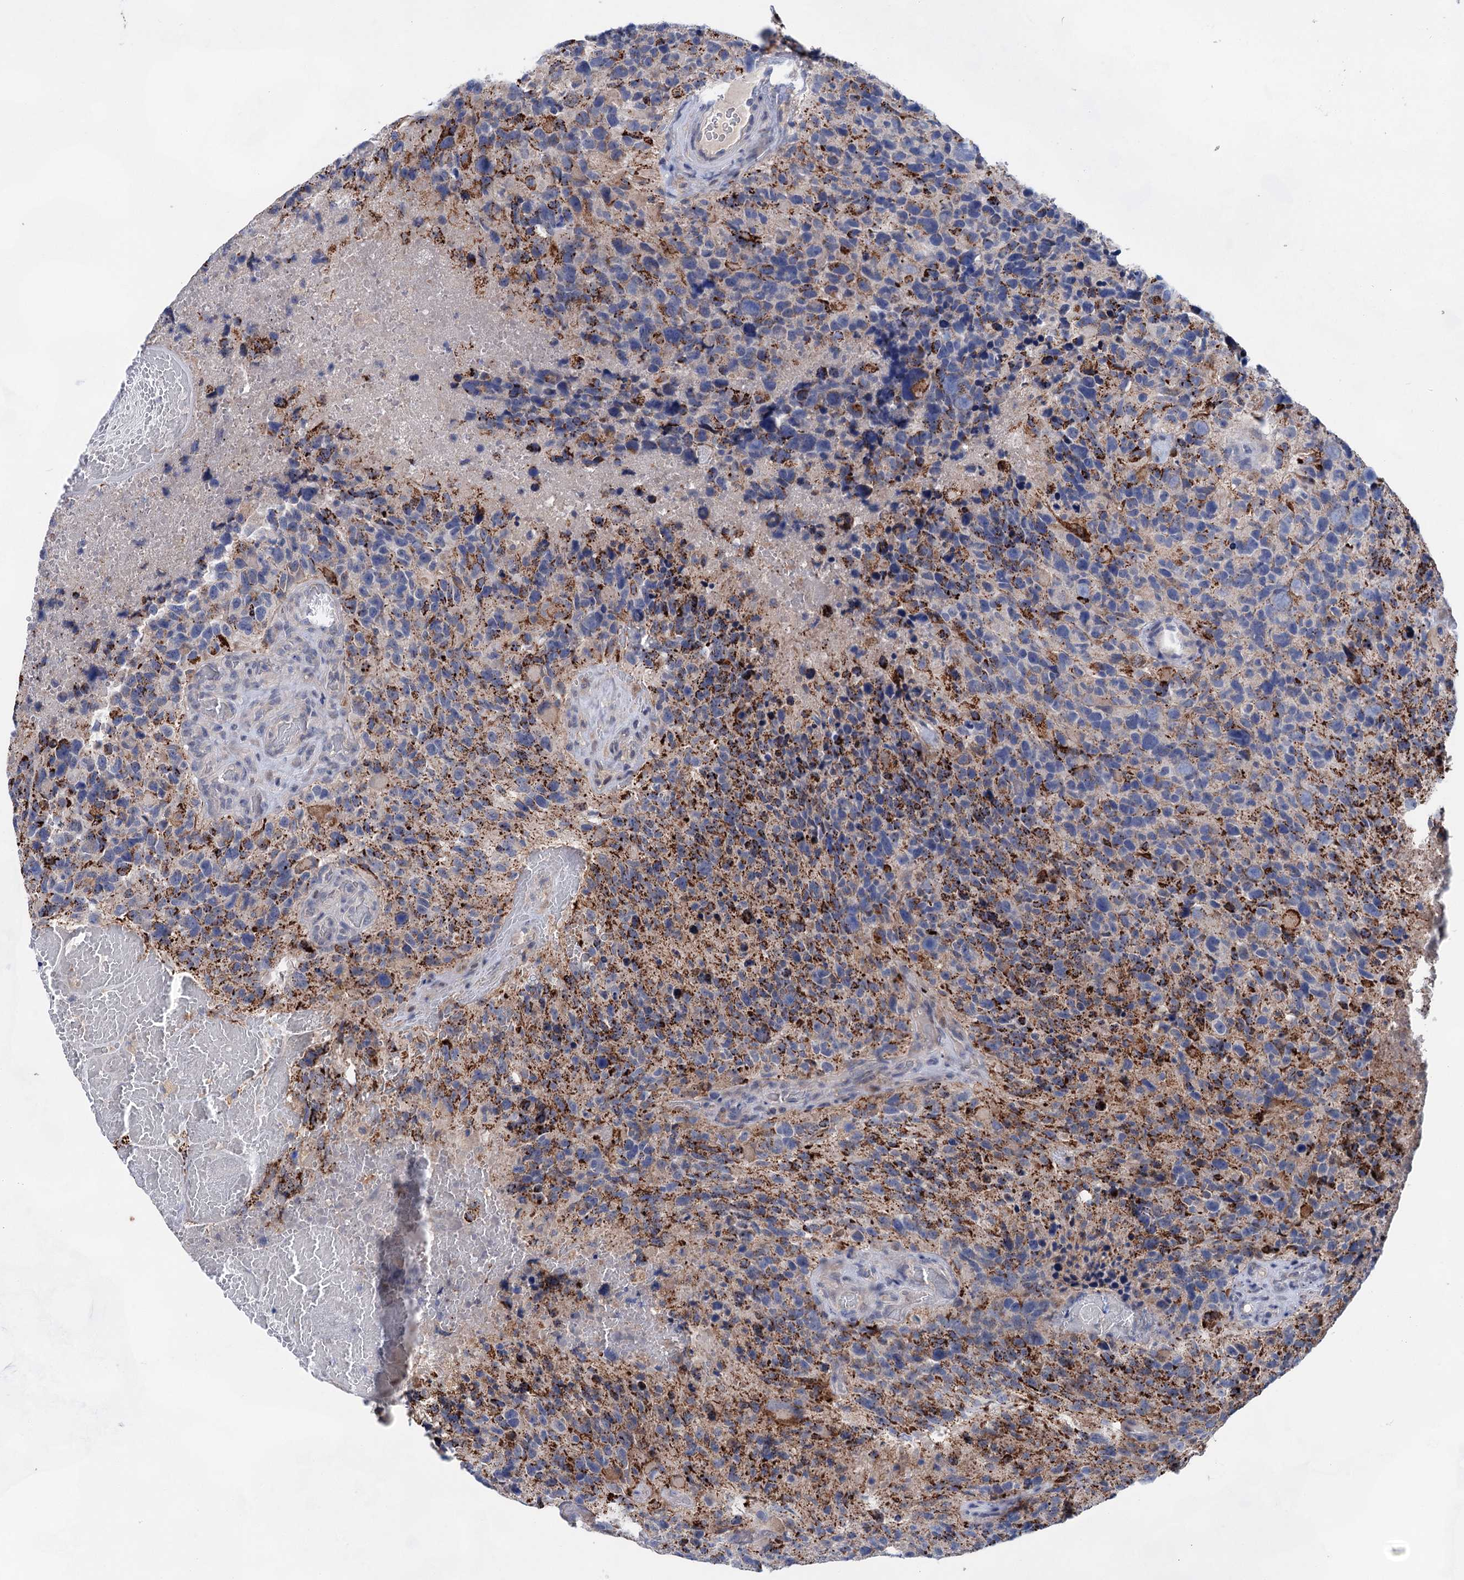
{"staining": {"intensity": "moderate", "quantity": "<25%", "location": "cytoplasmic/membranous"}, "tissue": "glioma", "cell_type": "Tumor cells", "image_type": "cancer", "snomed": [{"axis": "morphology", "description": "Glioma, malignant, High grade"}, {"axis": "topography", "description": "Brain"}], "caption": "This is an image of immunohistochemistry (IHC) staining of glioma, which shows moderate expression in the cytoplasmic/membranous of tumor cells.", "gene": "MORN3", "patient": {"sex": "male", "age": 69}}